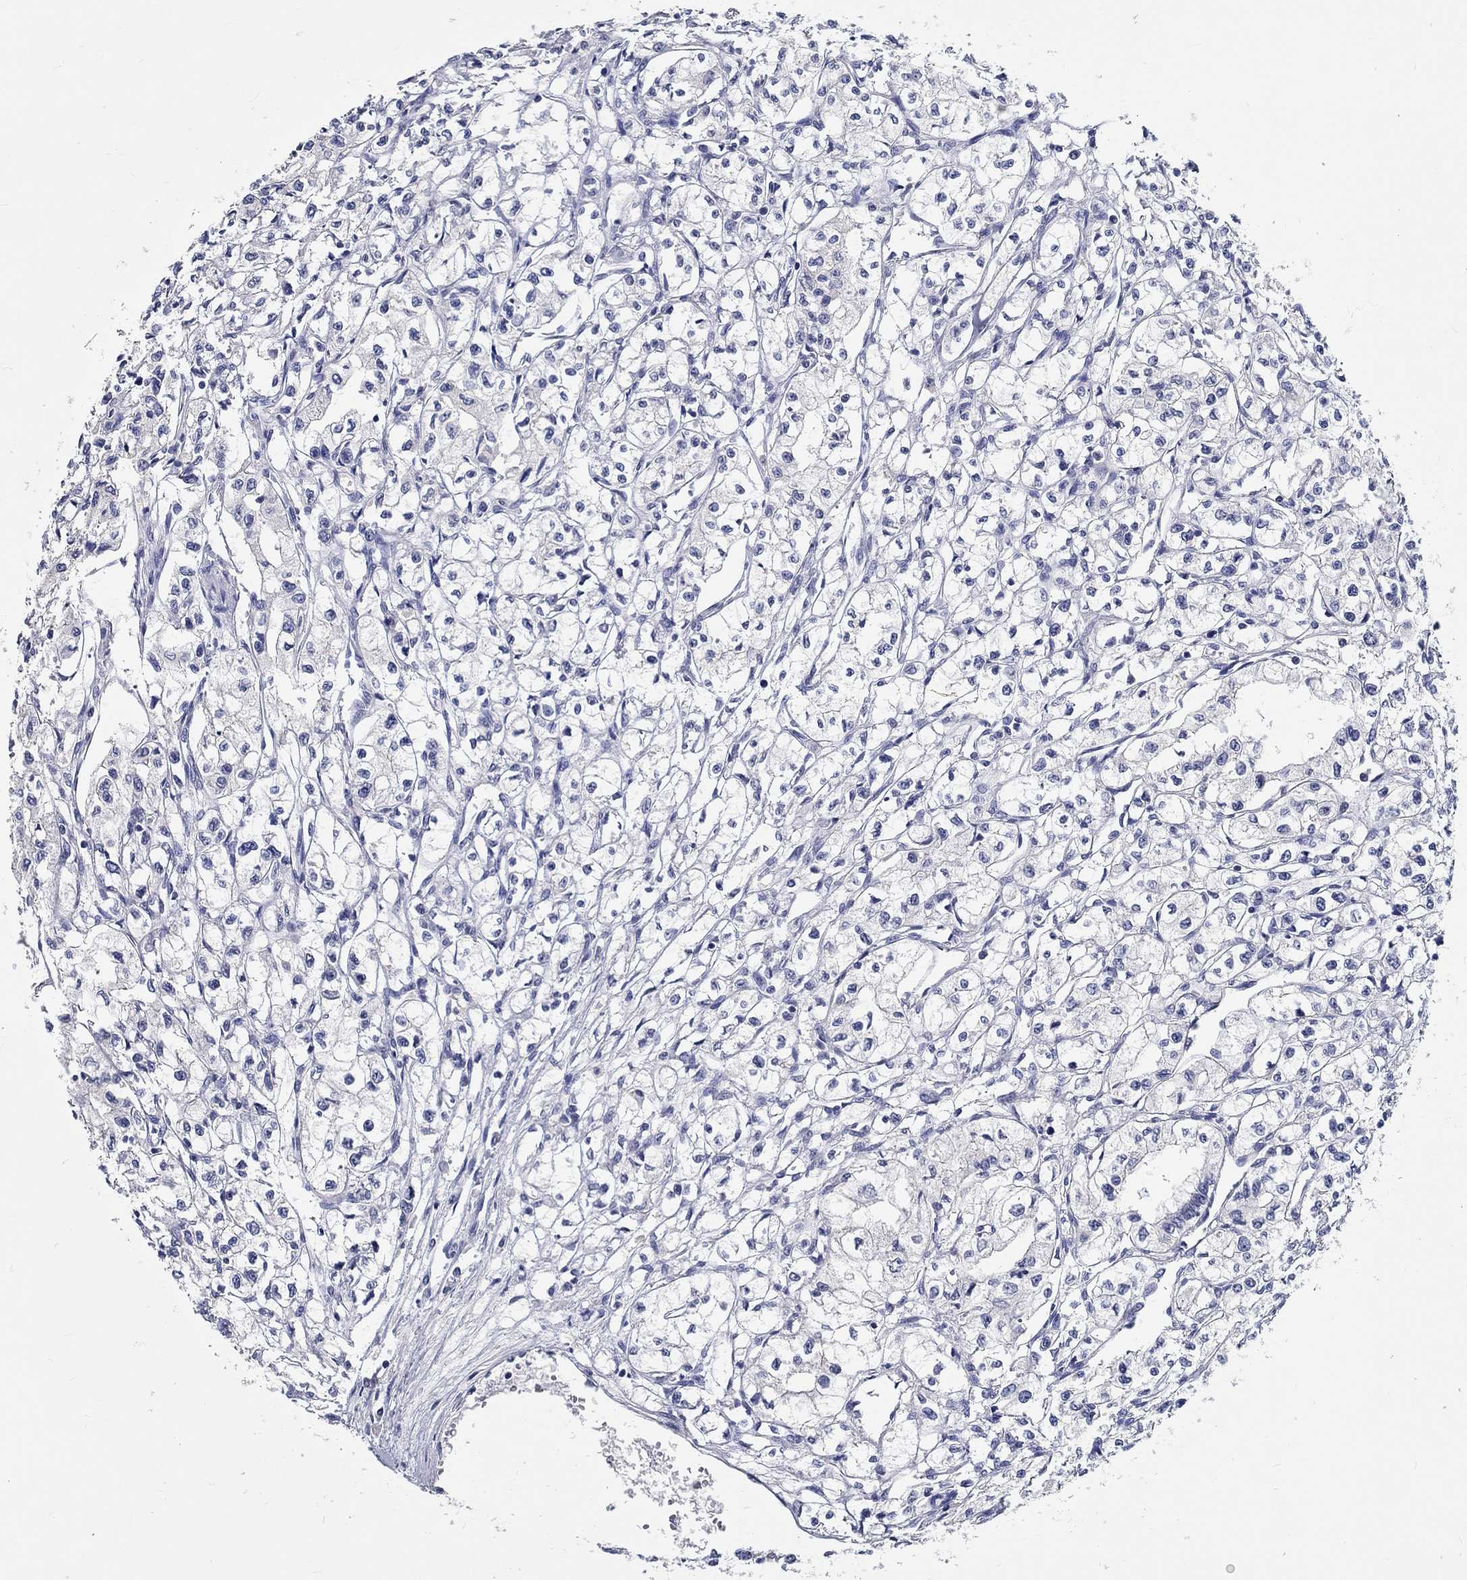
{"staining": {"intensity": "negative", "quantity": "none", "location": "none"}, "tissue": "renal cancer", "cell_type": "Tumor cells", "image_type": "cancer", "snomed": [{"axis": "morphology", "description": "Adenocarcinoma, NOS"}, {"axis": "topography", "description": "Kidney"}], "caption": "Adenocarcinoma (renal) was stained to show a protein in brown. There is no significant staining in tumor cells. (Brightfield microscopy of DAB immunohistochemistry (IHC) at high magnification).", "gene": "GRIN1", "patient": {"sex": "male", "age": 56}}